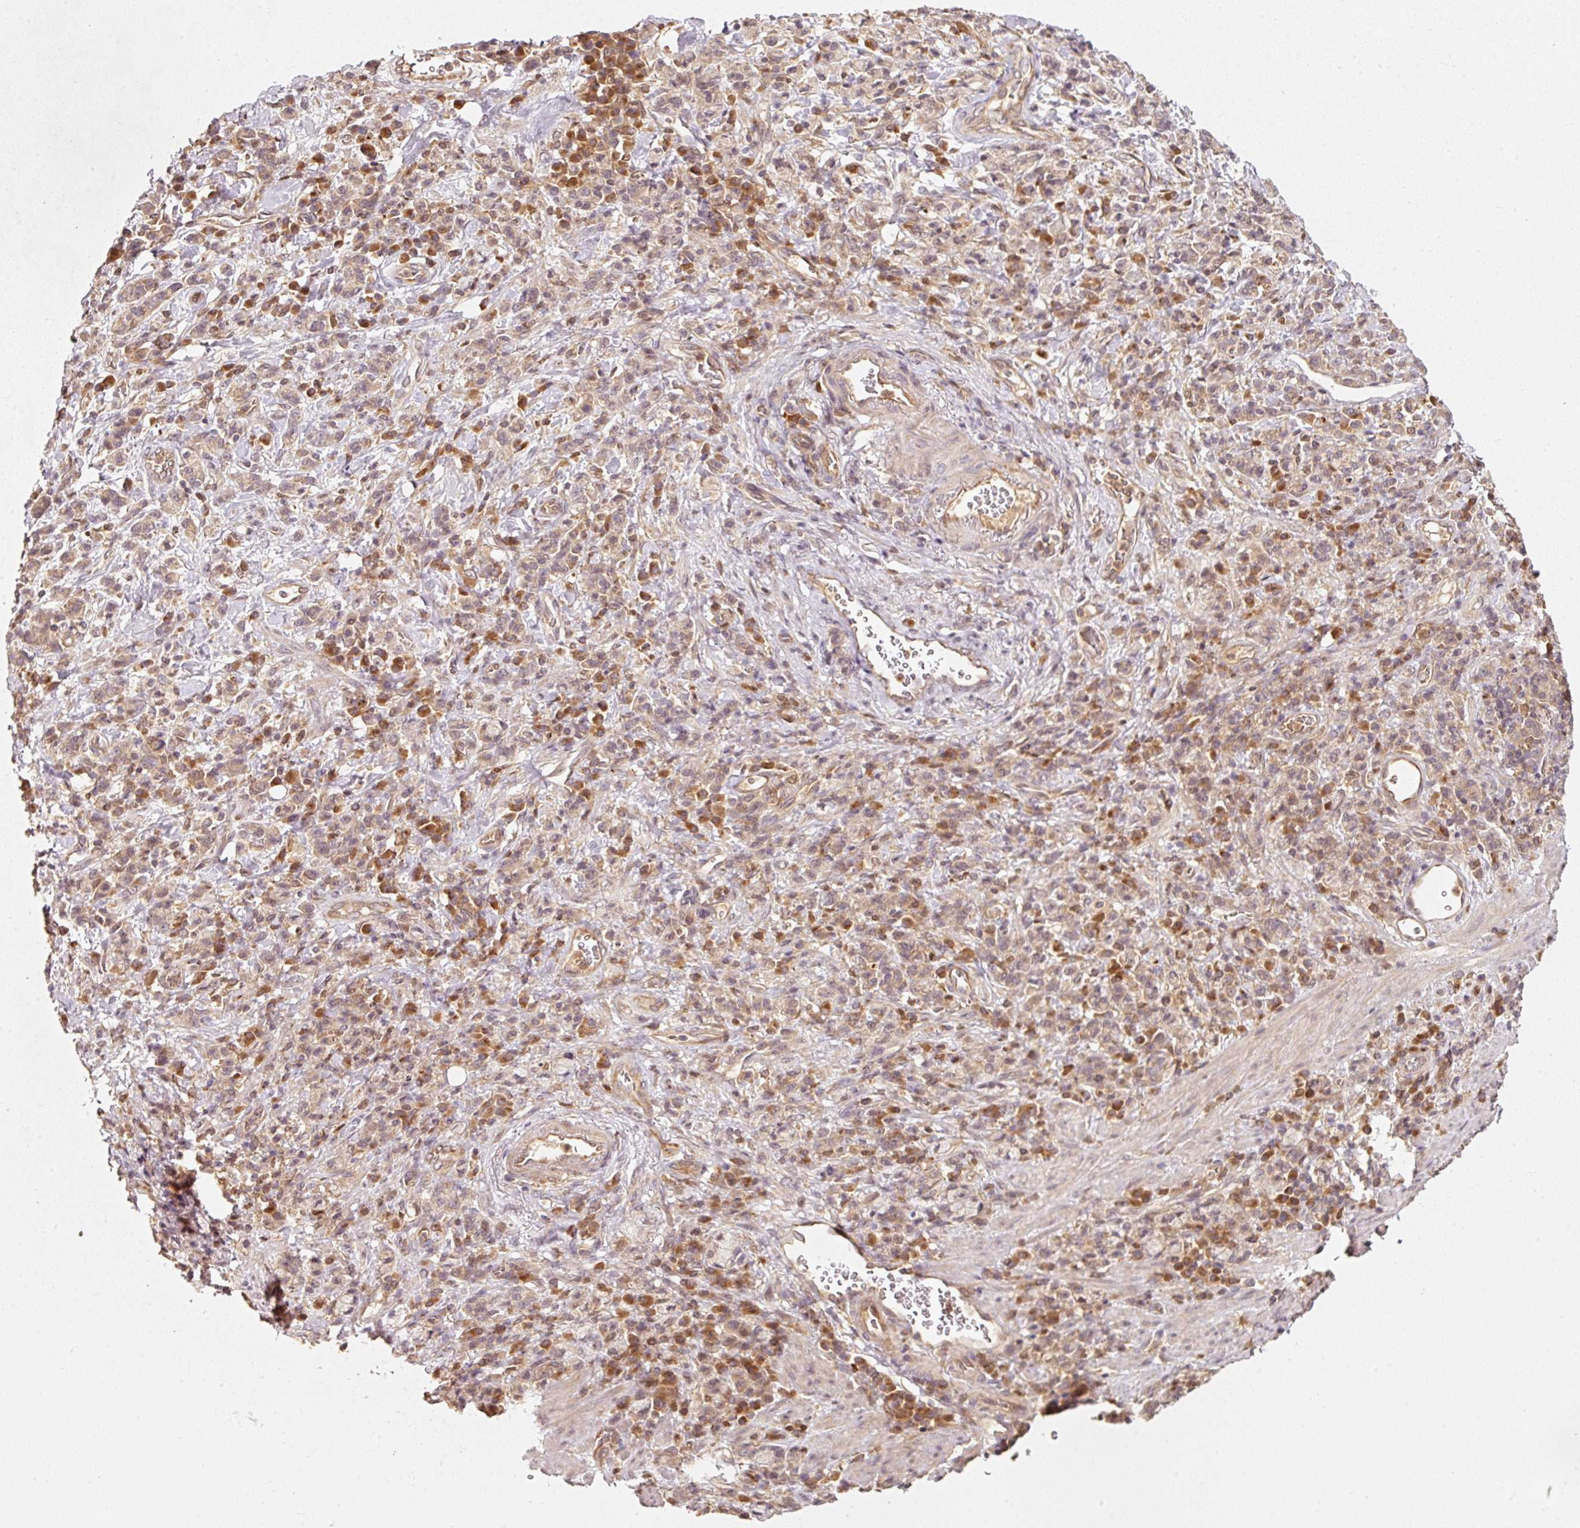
{"staining": {"intensity": "moderate", "quantity": ">75%", "location": "cytoplasmic/membranous"}, "tissue": "stomach cancer", "cell_type": "Tumor cells", "image_type": "cancer", "snomed": [{"axis": "morphology", "description": "Adenocarcinoma, NOS"}, {"axis": "topography", "description": "Stomach"}], "caption": "An image of stomach adenocarcinoma stained for a protein exhibits moderate cytoplasmic/membranous brown staining in tumor cells. Using DAB (brown) and hematoxylin (blue) stains, captured at high magnification using brightfield microscopy.", "gene": "RRAS2", "patient": {"sex": "male", "age": 77}}